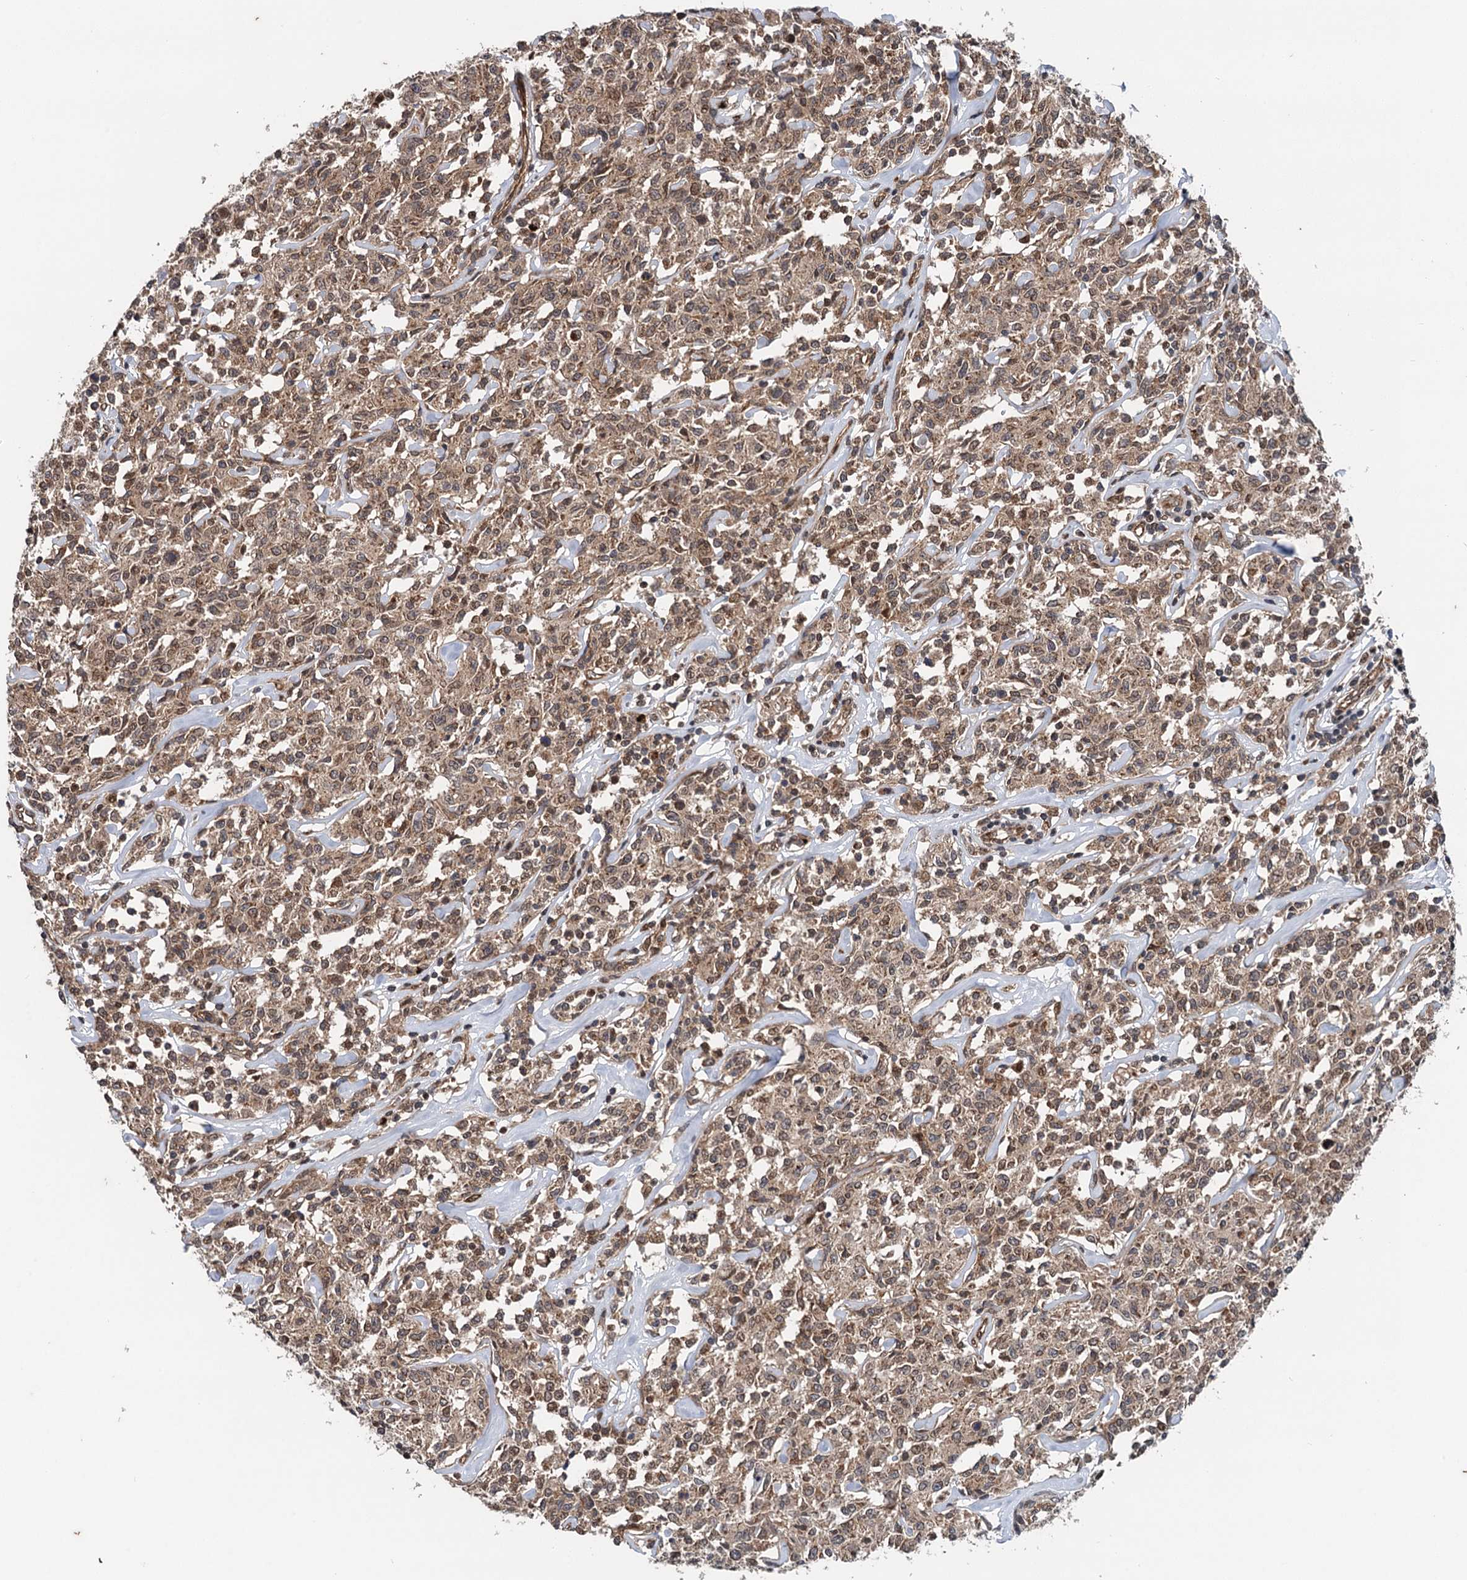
{"staining": {"intensity": "moderate", "quantity": ">75%", "location": "cytoplasmic/membranous,nuclear"}, "tissue": "lymphoma", "cell_type": "Tumor cells", "image_type": "cancer", "snomed": [{"axis": "morphology", "description": "Malignant lymphoma, non-Hodgkin's type, Low grade"}, {"axis": "topography", "description": "Small intestine"}], "caption": "Lymphoma tissue demonstrates moderate cytoplasmic/membranous and nuclear staining in about >75% of tumor cells", "gene": "NLRP10", "patient": {"sex": "female", "age": 59}}